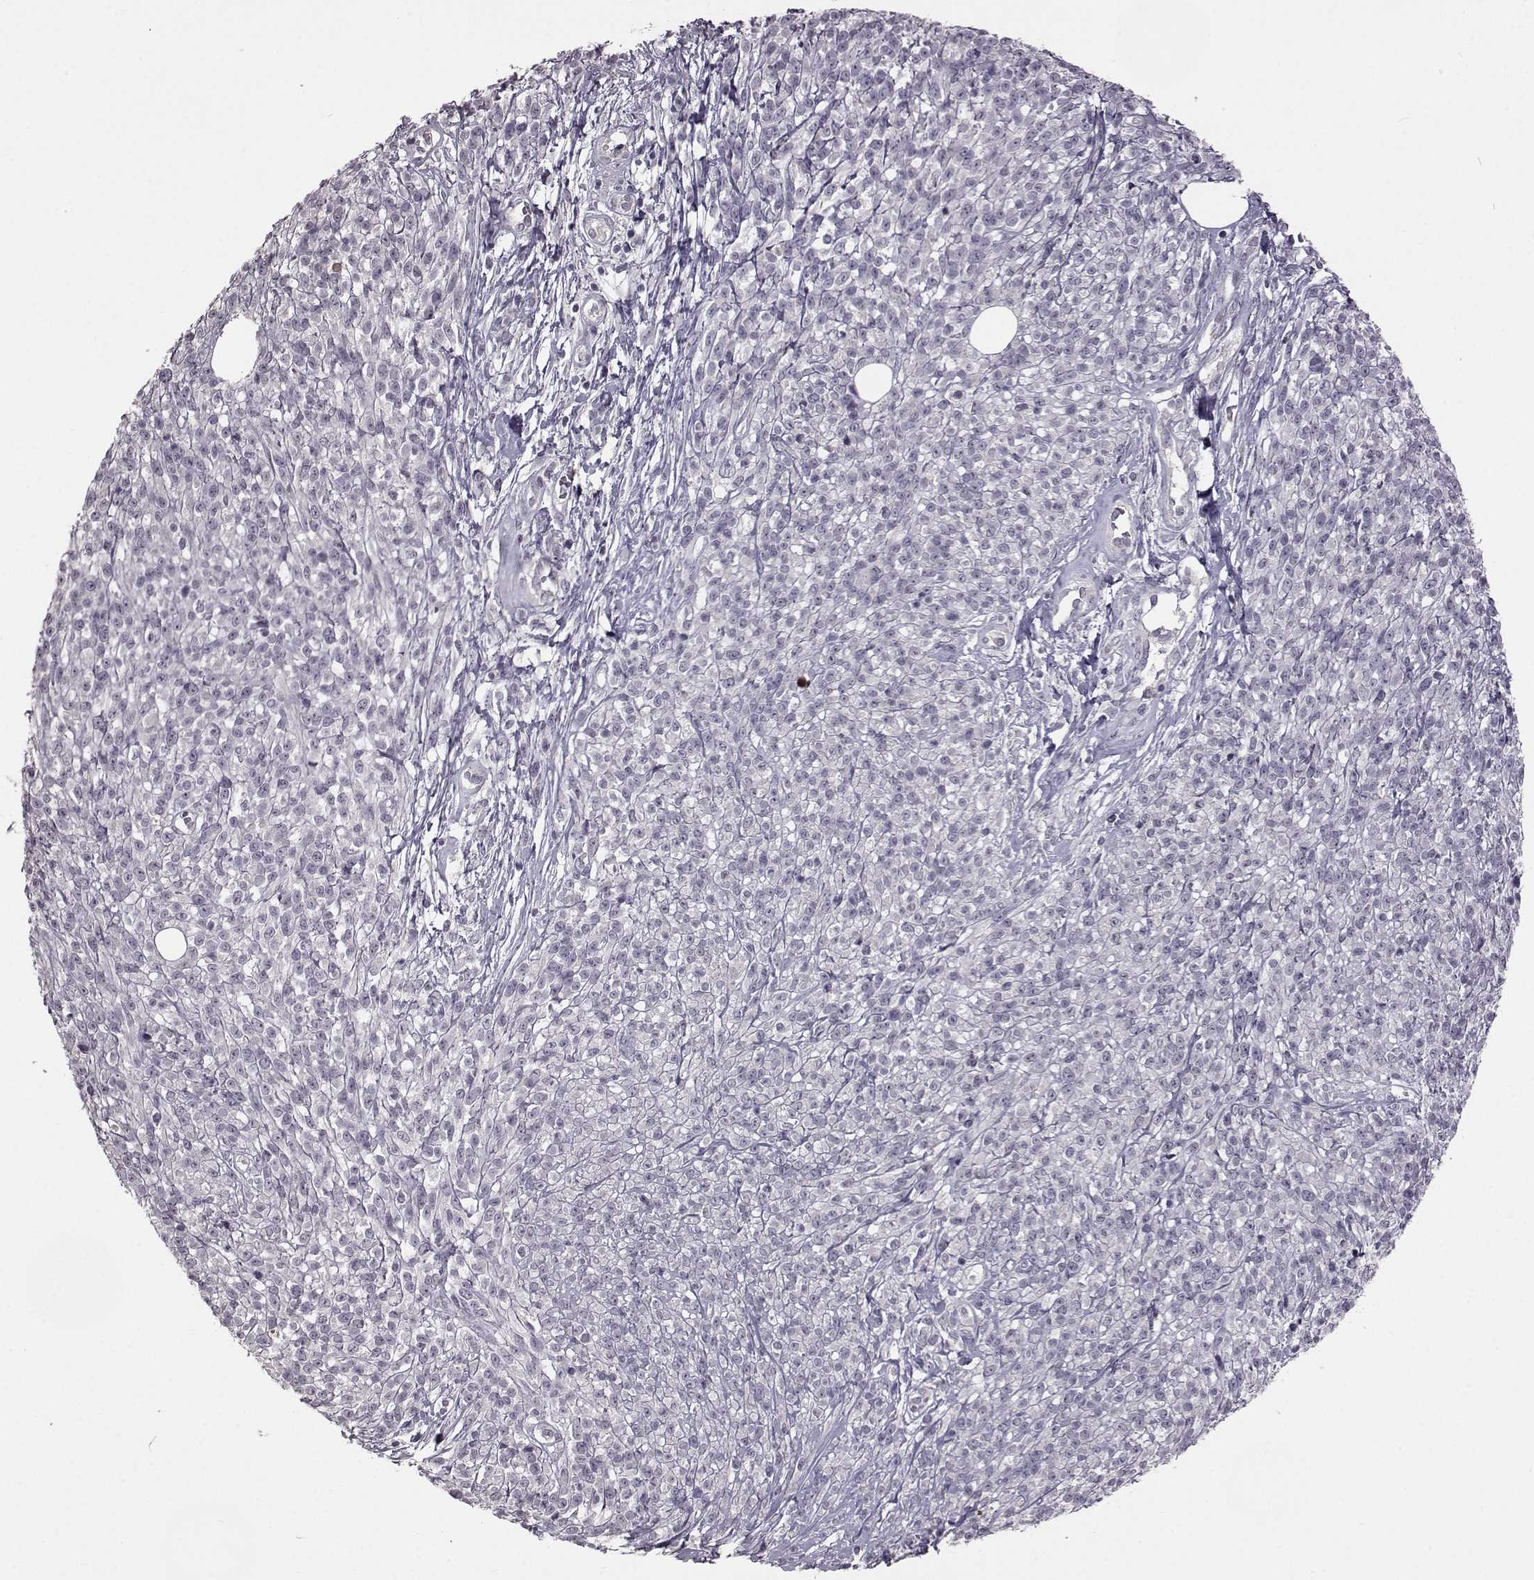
{"staining": {"intensity": "negative", "quantity": "none", "location": "none"}, "tissue": "melanoma", "cell_type": "Tumor cells", "image_type": "cancer", "snomed": [{"axis": "morphology", "description": "Malignant melanoma, NOS"}, {"axis": "topography", "description": "Skin"}, {"axis": "topography", "description": "Skin of trunk"}], "caption": "Tumor cells are negative for protein expression in human malignant melanoma.", "gene": "GAL", "patient": {"sex": "male", "age": 74}}